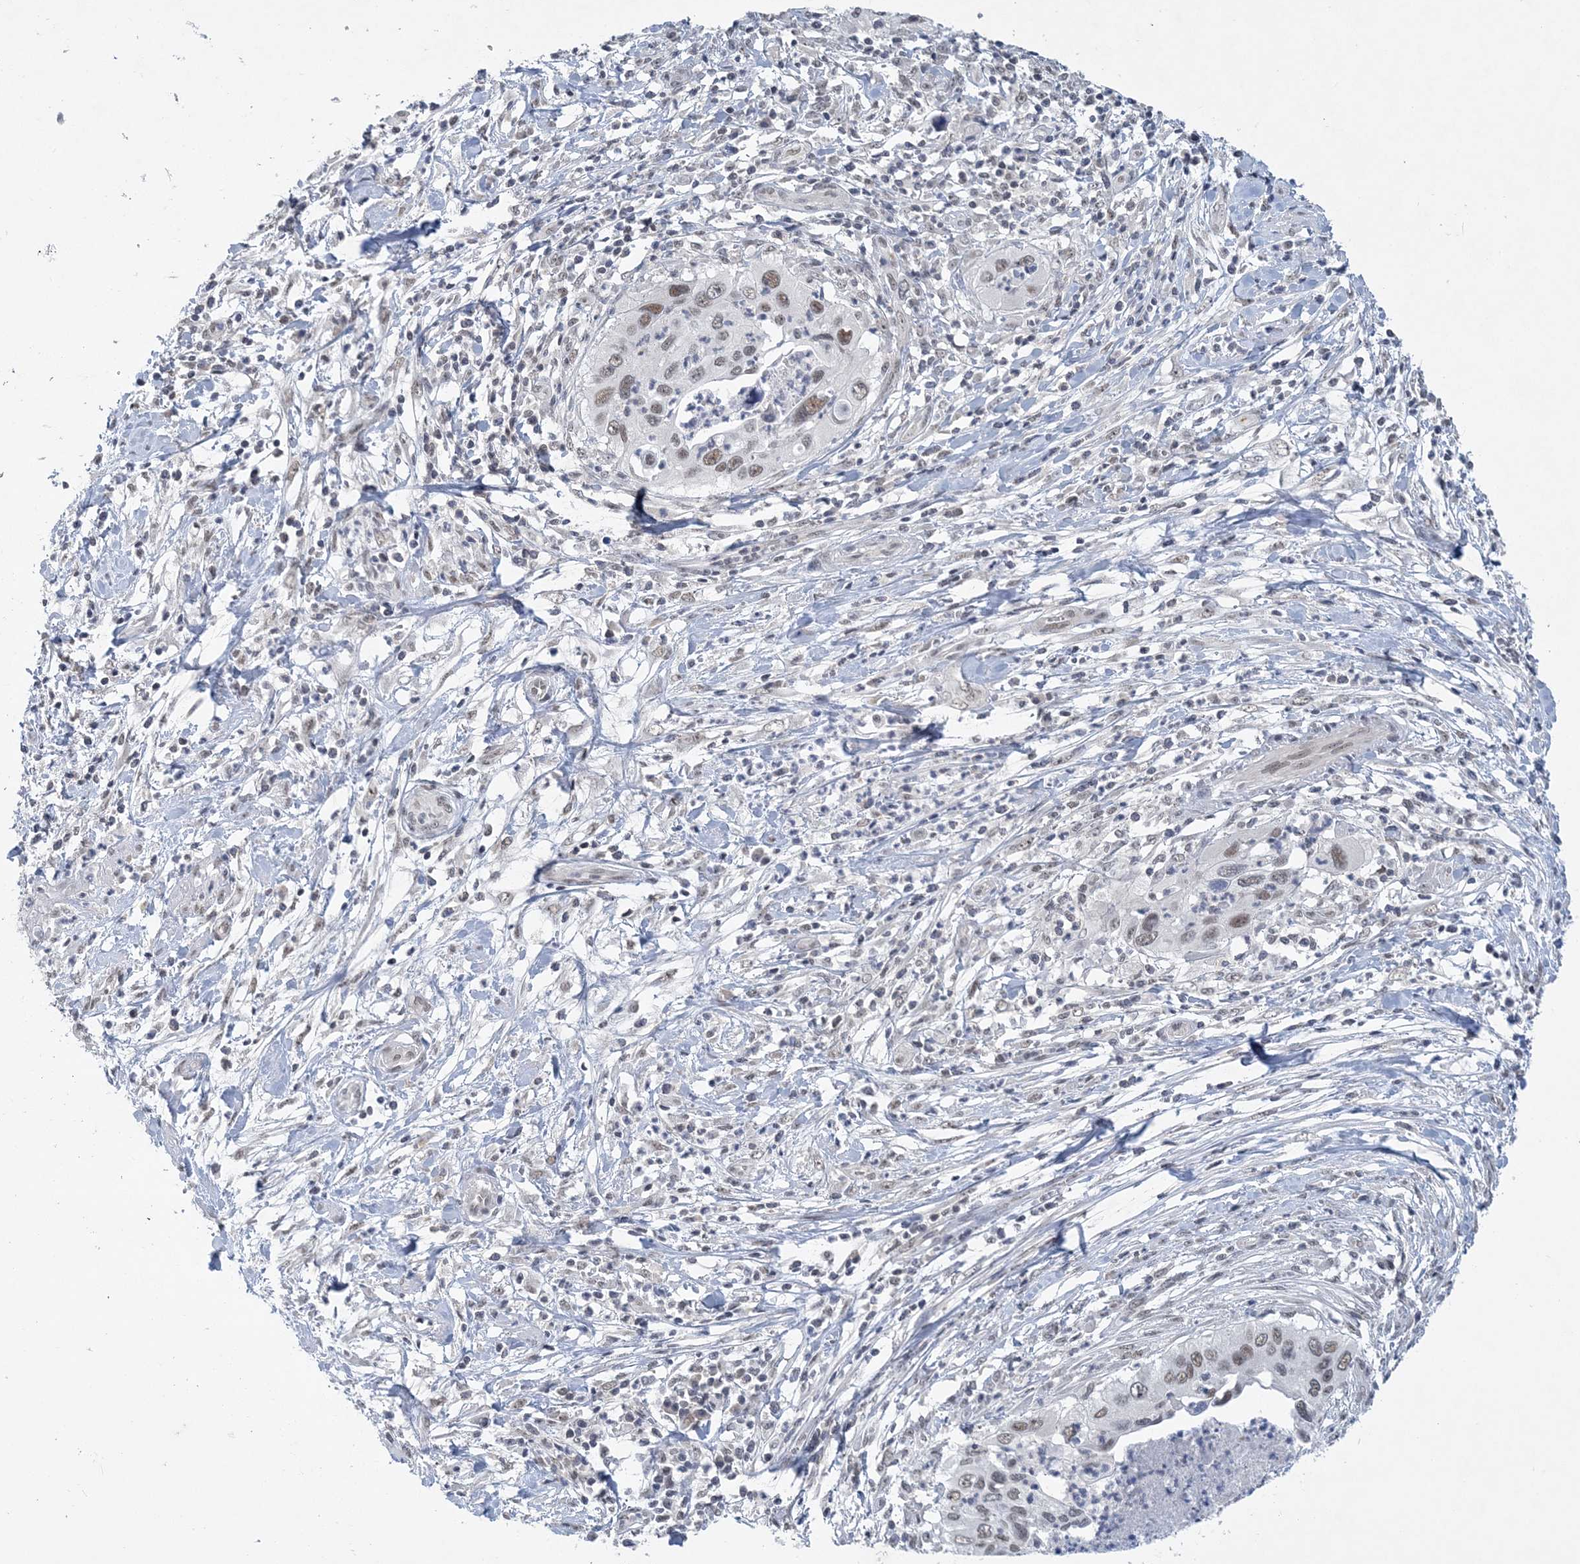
{"staining": {"intensity": "weak", "quantity": "25%-75%", "location": "nuclear"}, "tissue": "cervical cancer", "cell_type": "Tumor cells", "image_type": "cancer", "snomed": [{"axis": "morphology", "description": "Squamous cell carcinoma, NOS"}, {"axis": "topography", "description": "Cervix"}], "caption": "Squamous cell carcinoma (cervical) stained with a brown dye reveals weak nuclear positive staining in approximately 25%-75% of tumor cells.", "gene": "KMT2D", "patient": {"sex": "female", "age": 38}}